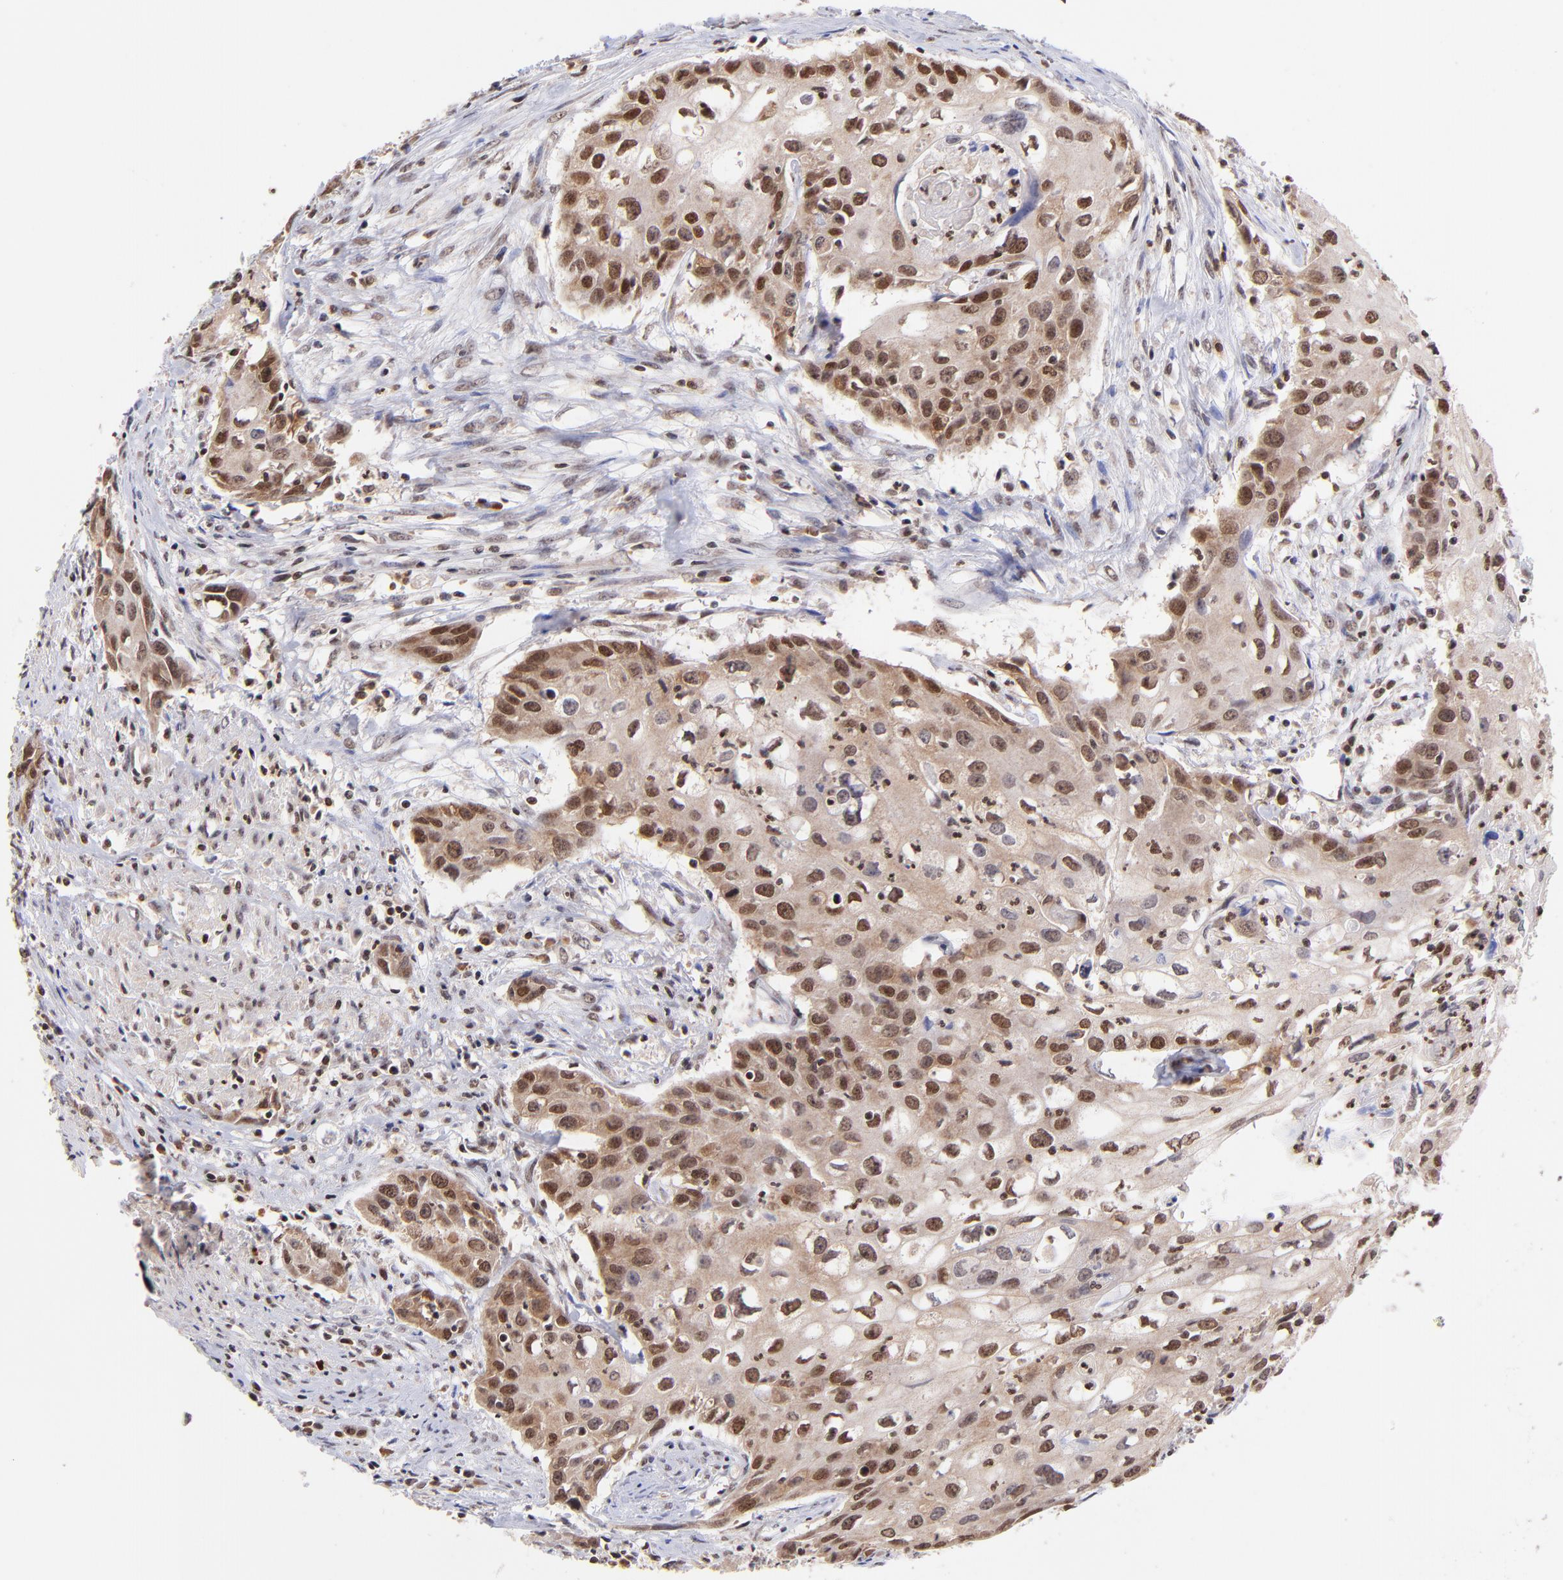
{"staining": {"intensity": "moderate", "quantity": ">75%", "location": "cytoplasmic/membranous,nuclear"}, "tissue": "urothelial cancer", "cell_type": "Tumor cells", "image_type": "cancer", "snomed": [{"axis": "morphology", "description": "Urothelial carcinoma, High grade"}, {"axis": "topography", "description": "Urinary bladder"}], "caption": "This is an image of immunohistochemistry (IHC) staining of urothelial cancer, which shows moderate staining in the cytoplasmic/membranous and nuclear of tumor cells.", "gene": "WDR25", "patient": {"sex": "male", "age": 54}}